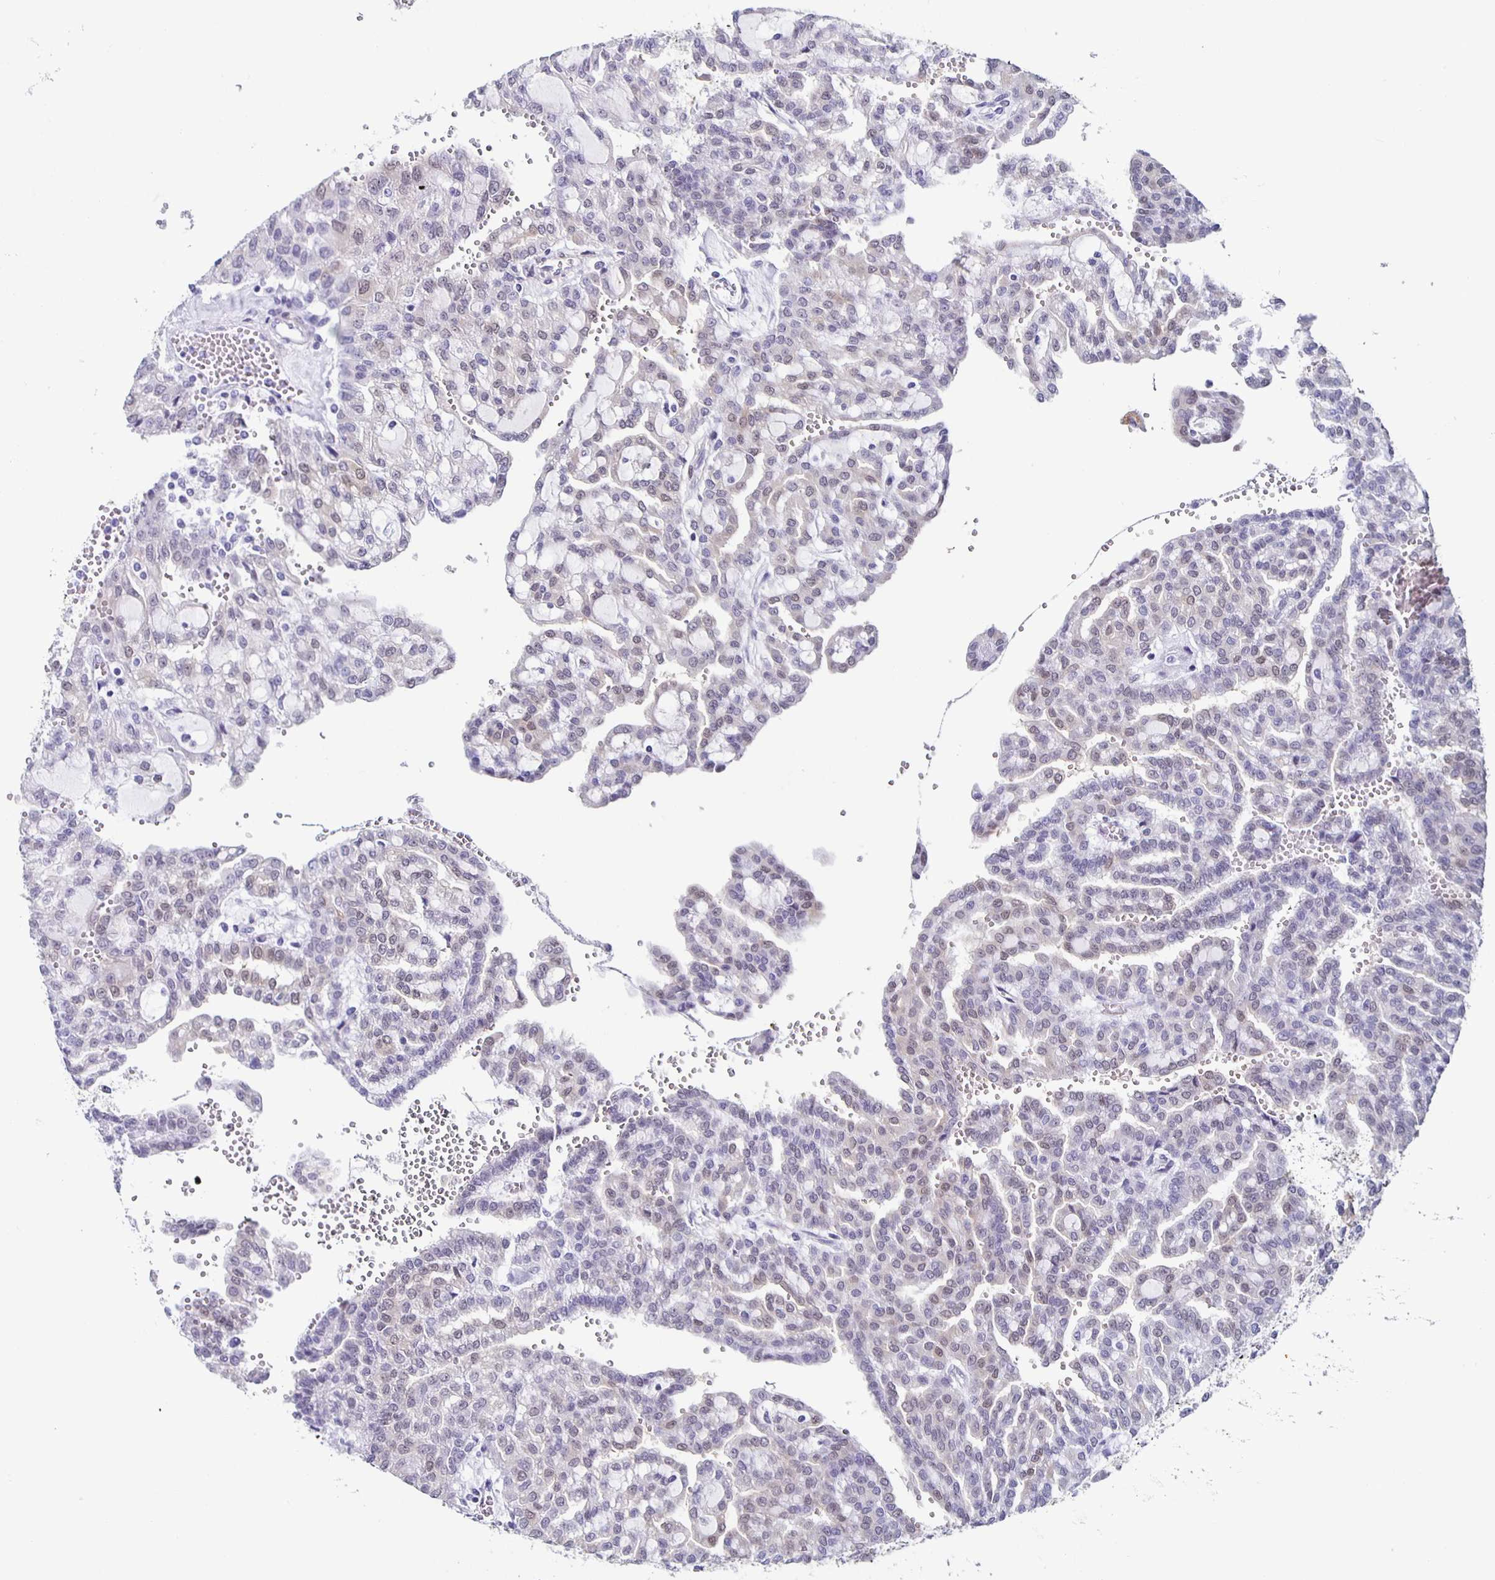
{"staining": {"intensity": "negative", "quantity": "none", "location": "none"}, "tissue": "renal cancer", "cell_type": "Tumor cells", "image_type": "cancer", "snomed": [{"axis": "morphology", "description": "Adenocarcinoma, NOS"}, {"axis": "topography", "description": "Kidney"}], "caption": "Image shows no protein expression in tumor cells of renal cancer tissue.", "gene": "TPPP", "patient": {"sex": "male", "age": 63}}